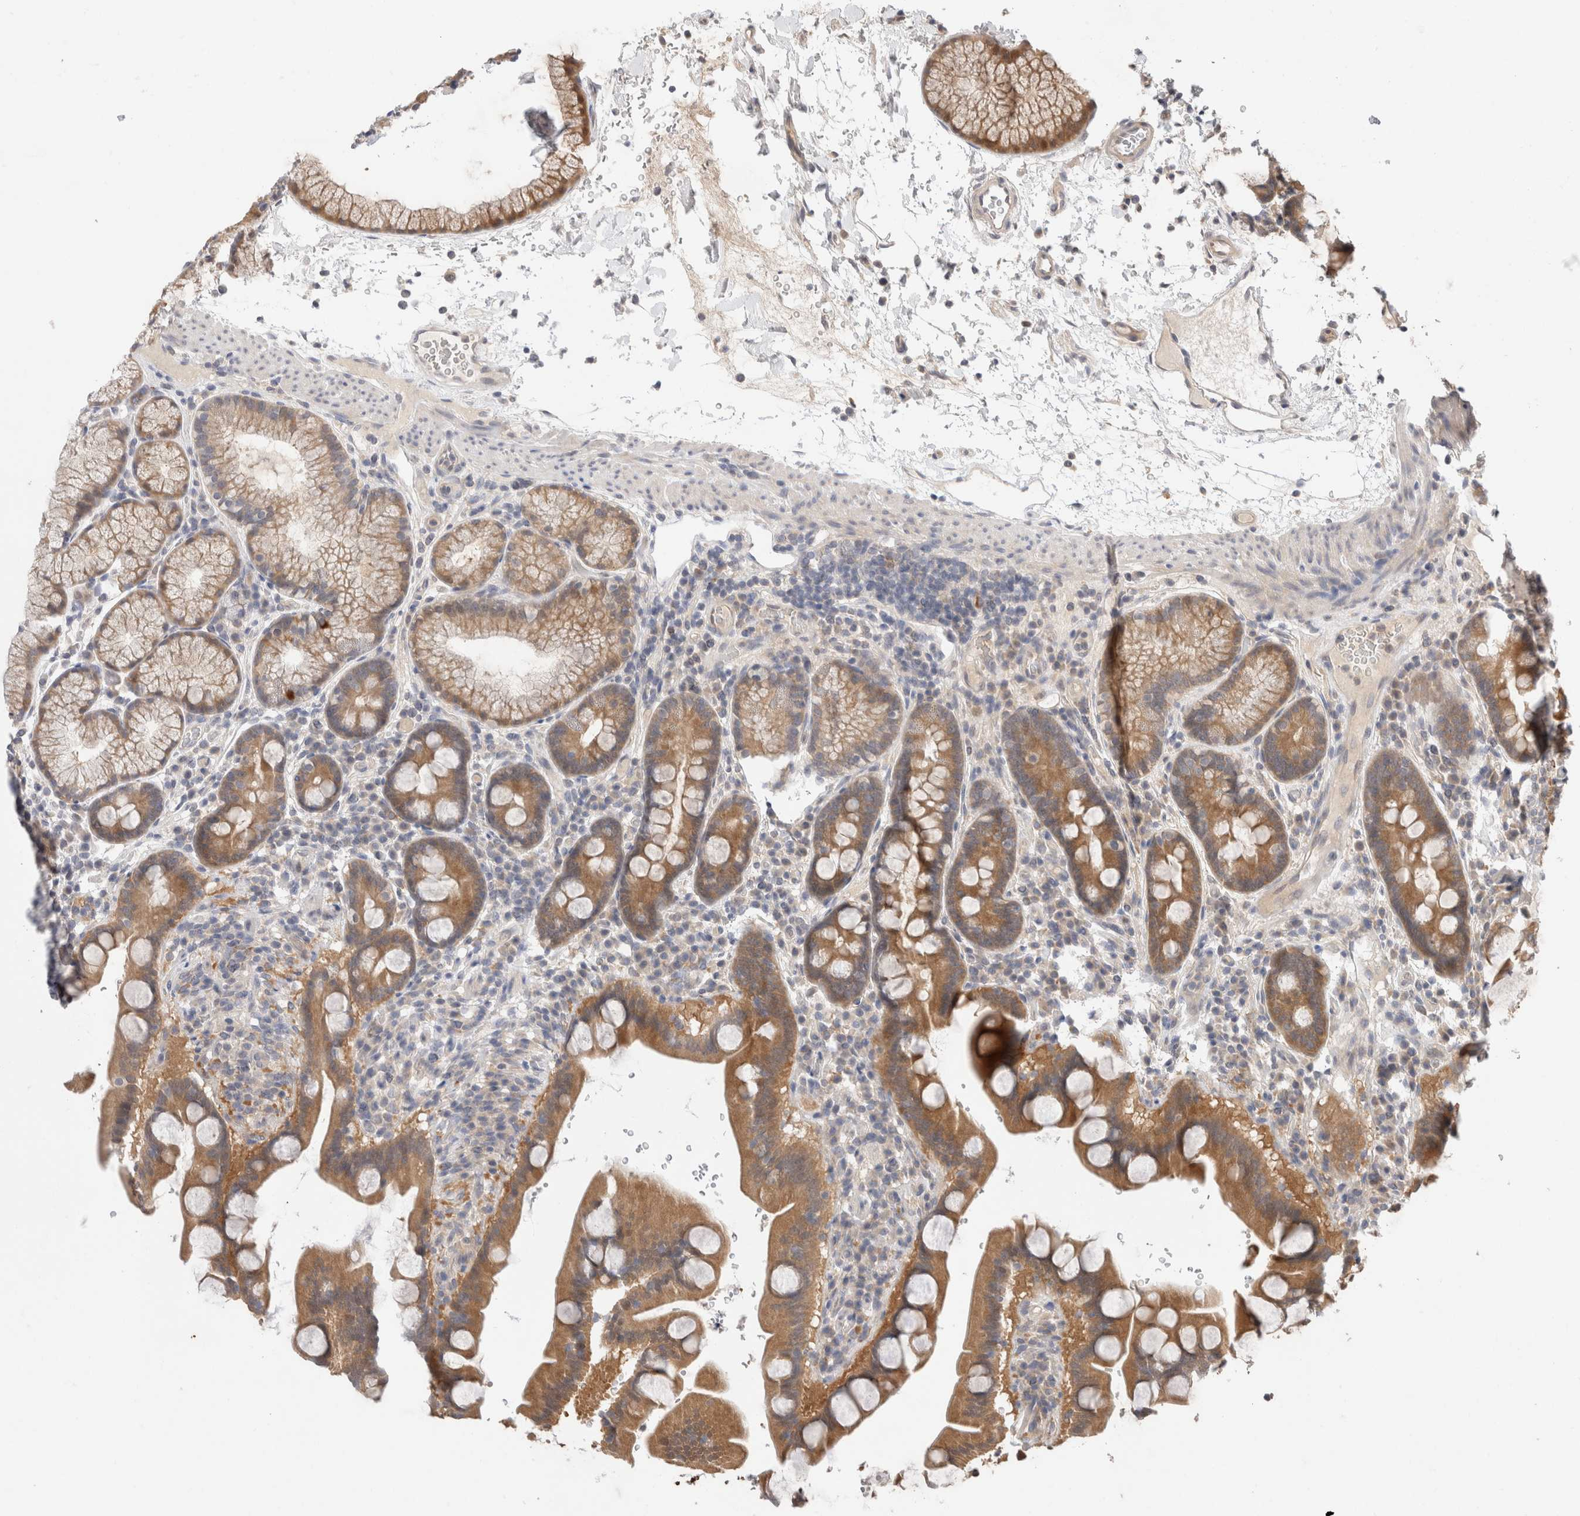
{"staining": {"intensity": "moderate", "quantity": ">75%", "location": "cytoplasmic/membranous"}, "tissue": "duodenum", "cell_type": "Glandular cells", "image_type": "normal", "snomed": [{"axis": "morphology", "description": "Normal tissue, NOS"}, {"axis": "topography", "description": "Duodenum"}], "caption": "Approximately >75% of glandular cells in benign duodenum reveal moderate cytoplasmic/membranous protein expression as visualized by brown immunohistochemical staining.", "gene": "SGK1", "patient": {"sex": "male", "age": 54}}